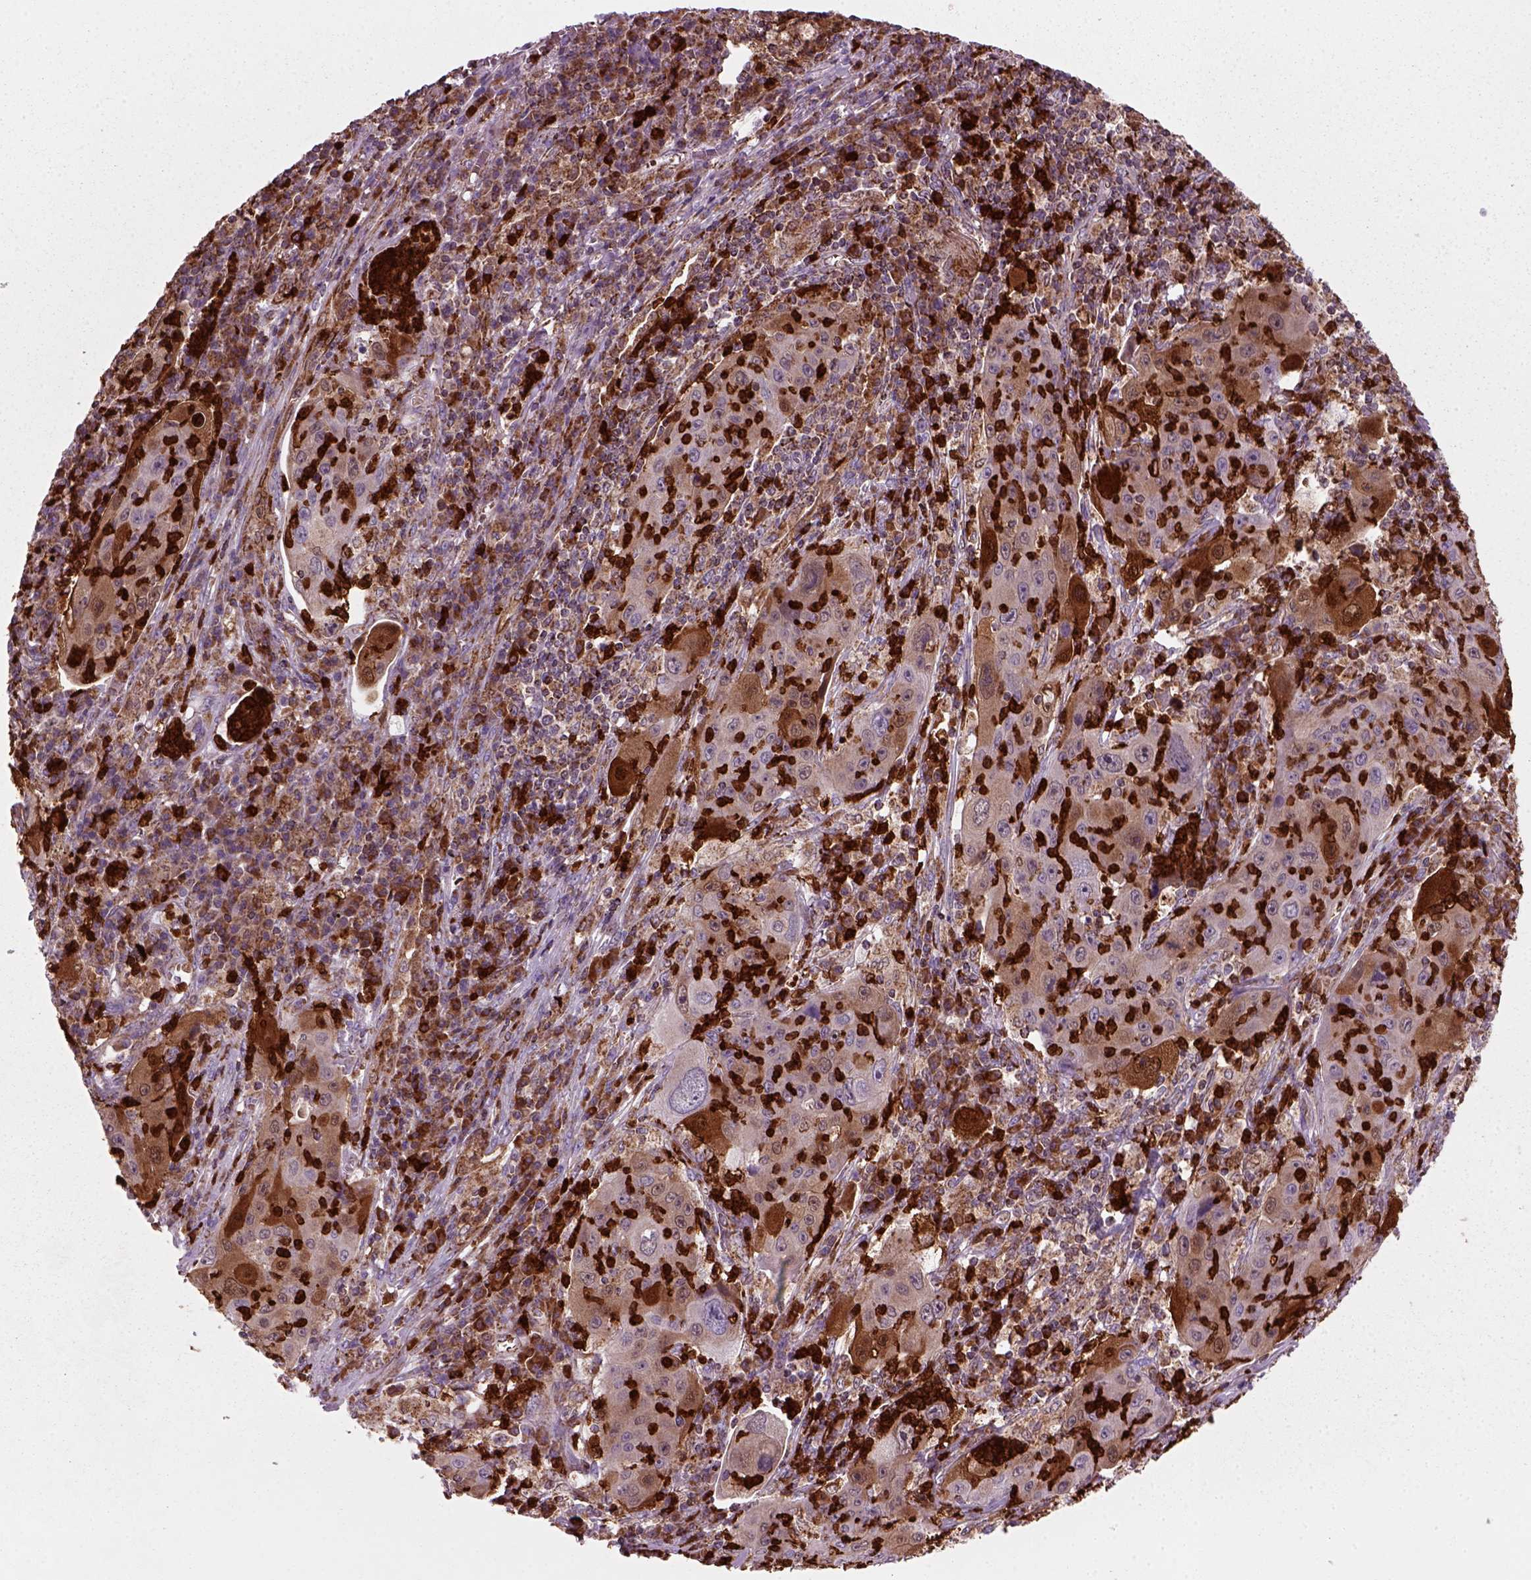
{"staining": {"intensity": "strong", "quantity": ">75%", "location": "cytoplasmic/membranous"}, "tissue": "lung cancer", "cell_type": "Tumor cells", "image_type": "cancer", "snomed": [{"axis": "morphology", "description": "Squamous cell carcinoma, NOS"}, {"axis": "topography", "description": "Lung"}], "caption": "Immunohistochemistry (IHC) image of neoplastic tissue: human lung squamous cell carcinoma stained using immunohistochemistry (IHC) exhibits high levels of strong protein expression localized specifically in the cytoplasmic/membranous of tumor cells, appearing as a cytoplasmic/membranous brown color.", "gene": "NUDT16L1", "patient": {"sex": "female", "age": 59}}